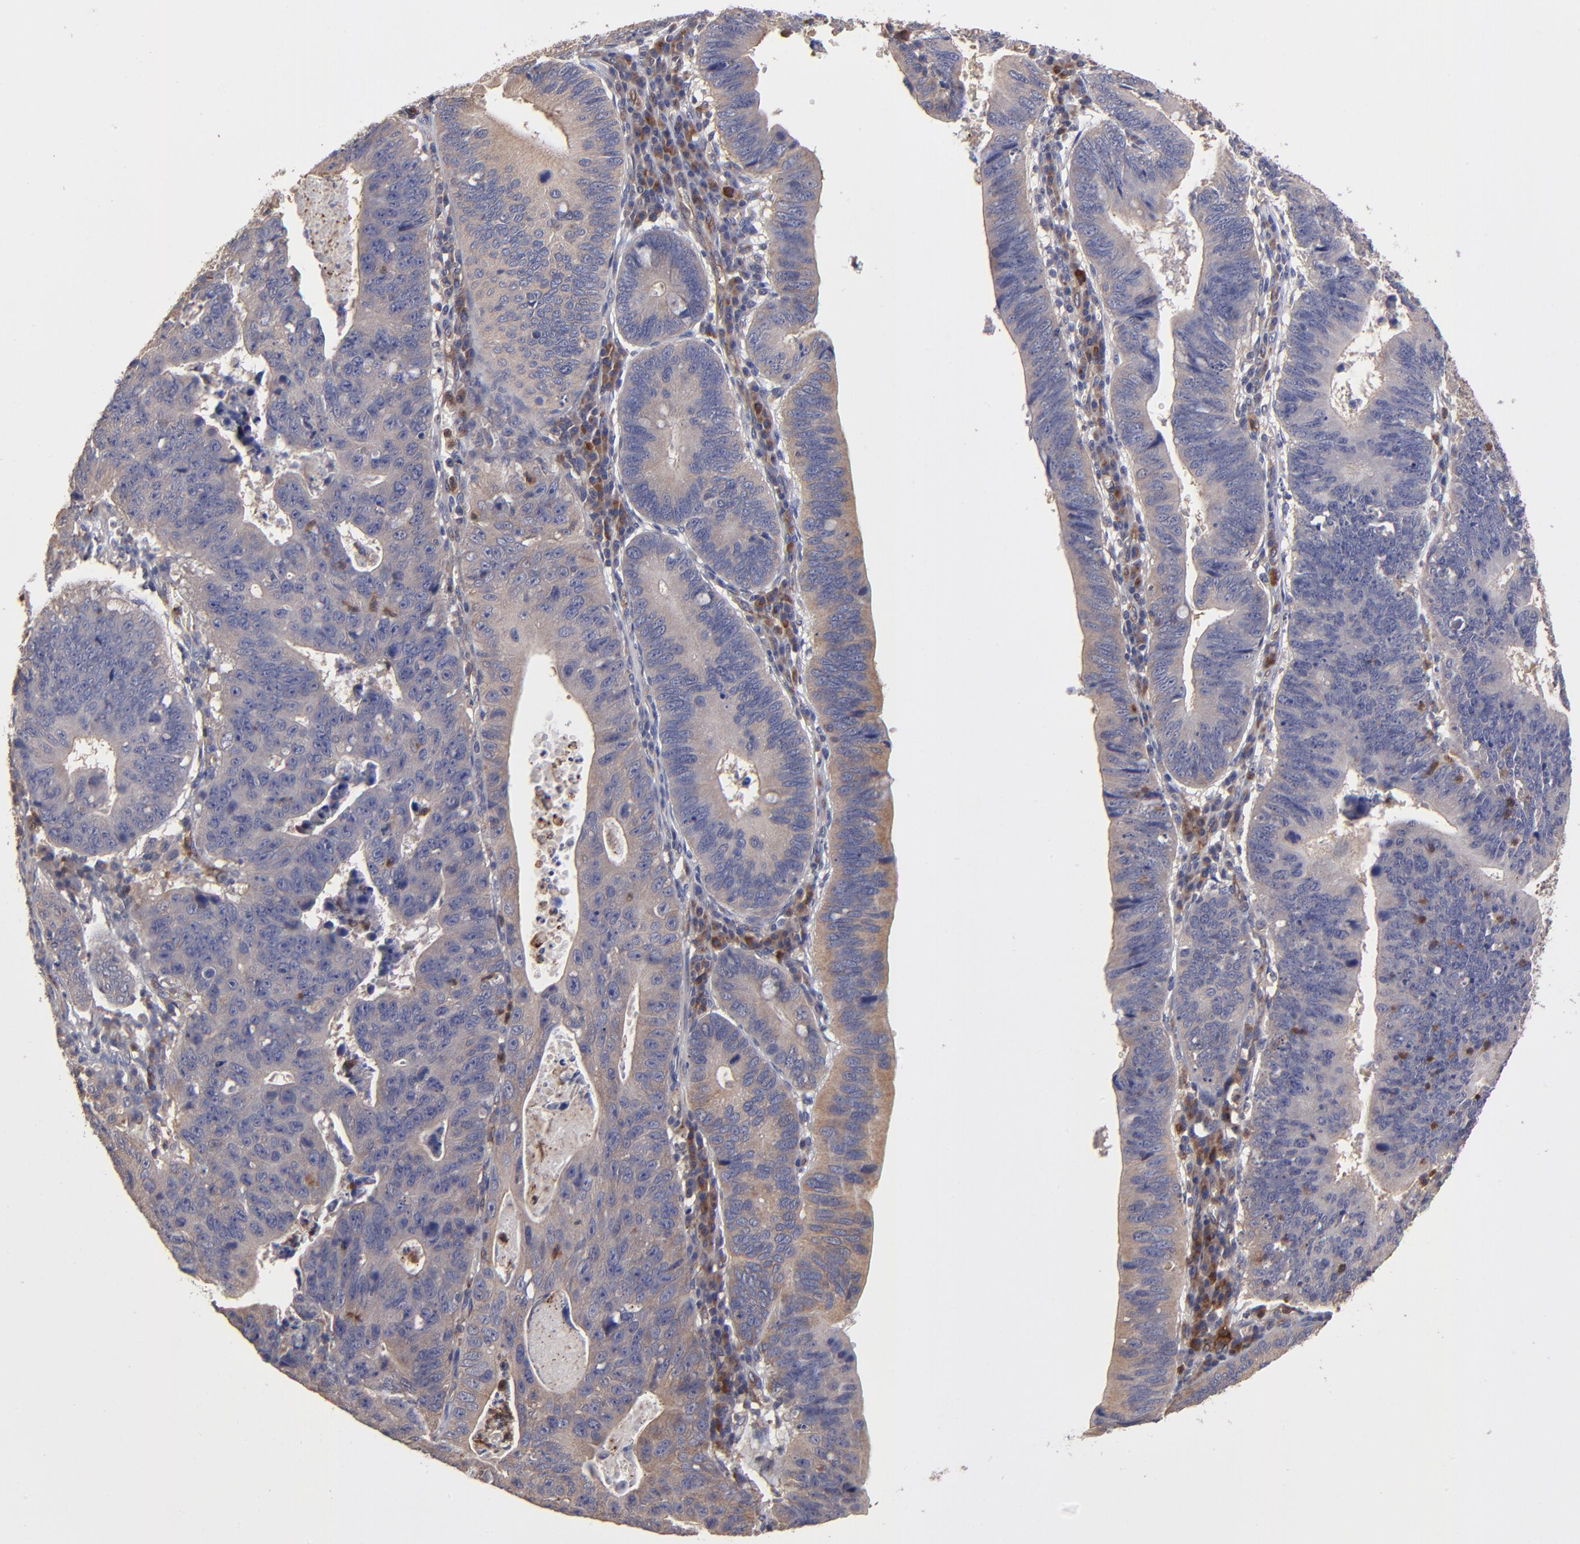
{"staining": {"intensity": "moderate", "quantity": "<25%", "location": "cytoplasmic/membranous"}, "tissue": "stomach cancer", "cell_type": "Tumor cells", "image_type": "cancer", "snomed": [{"axis": "morphology", "description": "Adenocarcinoma, NOS"}, {"axis": "topography", "description": "Stomach"}], "caption": "Moderate cytoplasmic/membranous protein staining is identified in approximately <25% of tumor cells in stomach cancer. The staining is performed using DAB (3,3'-diaminobenzidine) brown chromogen to label protein expression. The nuclei are counter-stained blue using hematoxylin.", "gene": "ASB7", "patient": {"sex": "male", "age": 59}}